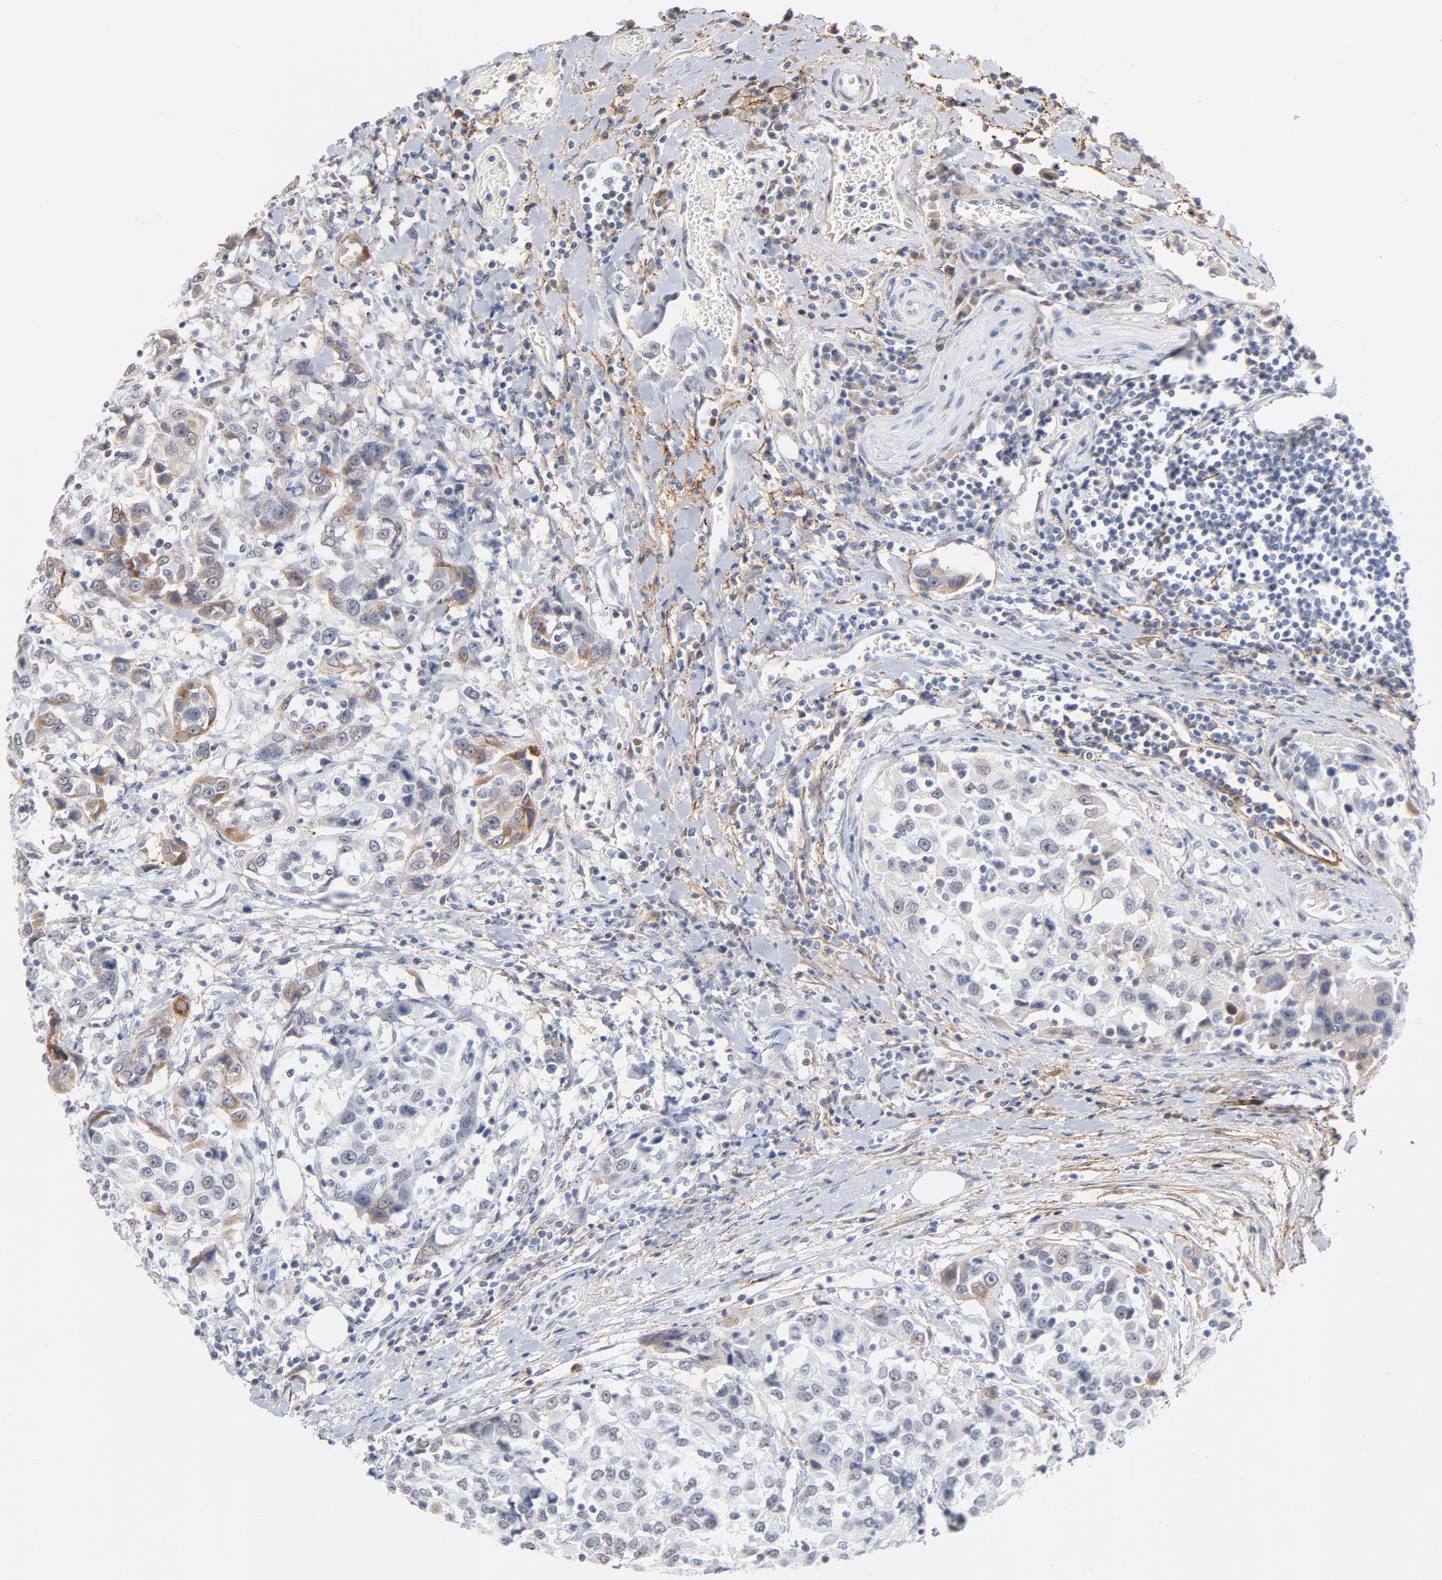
{"staining": {"intensity": "weak", "quantity": "<25%", "location": "cytoplasmic/membranous"}, "tissue": "urothelial cancer", "cell_type": "Tumor cells", "image_type": "cancer", "snomed": [{"axis": "morphology", "description": "Urothelial carcinoma, High grade"}, {"axis": "topography", "description": "Urinary bladder"}], "caption": "Tumor cells show no significant protein staining in urothelial cancer. The staining was performed using DAB (3,3'-diaminobenzidine) to visualize the protein expression in brown, while the nuclei were stained in blue with hematoxylin (Magnification: 20x).", "gene": "LTBP2", "patient": {"sex": "female", "age": 80}}